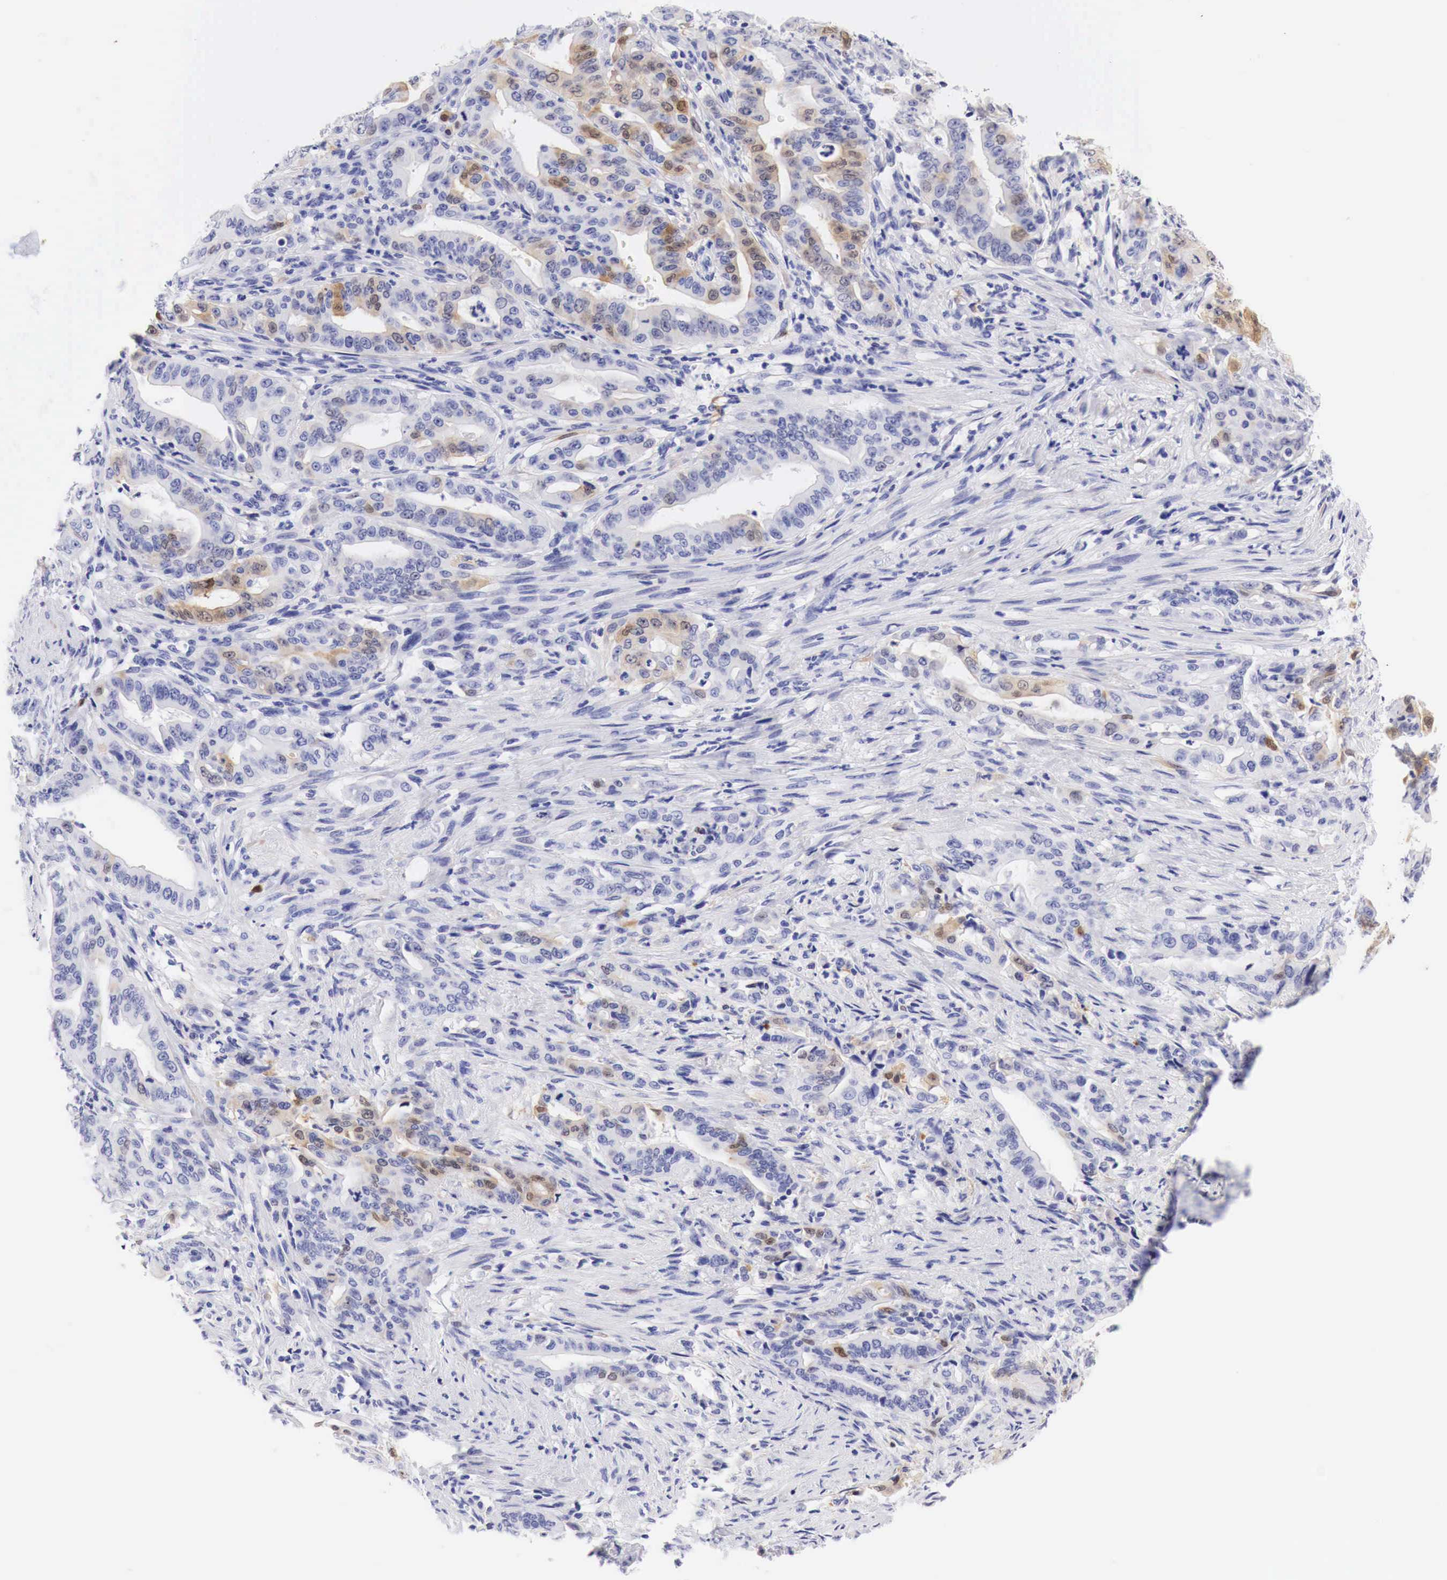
{"staining": {"intensity": "weak", "quantity": "<25%", "location": "cytoplasmic/membranous"}, "tissue": "stomach cancer", "cell_type": "Tumor cells", "image_type": "cancer", "snomed": [{"axis": "morphology", "description": "Adenocarcinoma, NOS"}, {"axis": "topography", "description": "Stomach"}], "caption": "Tumor cells are negative for protein expression in human adenocarcinoma (stomach).", "gene": "CDKN2A", "patient": {"sex": "female", "age": 76}}